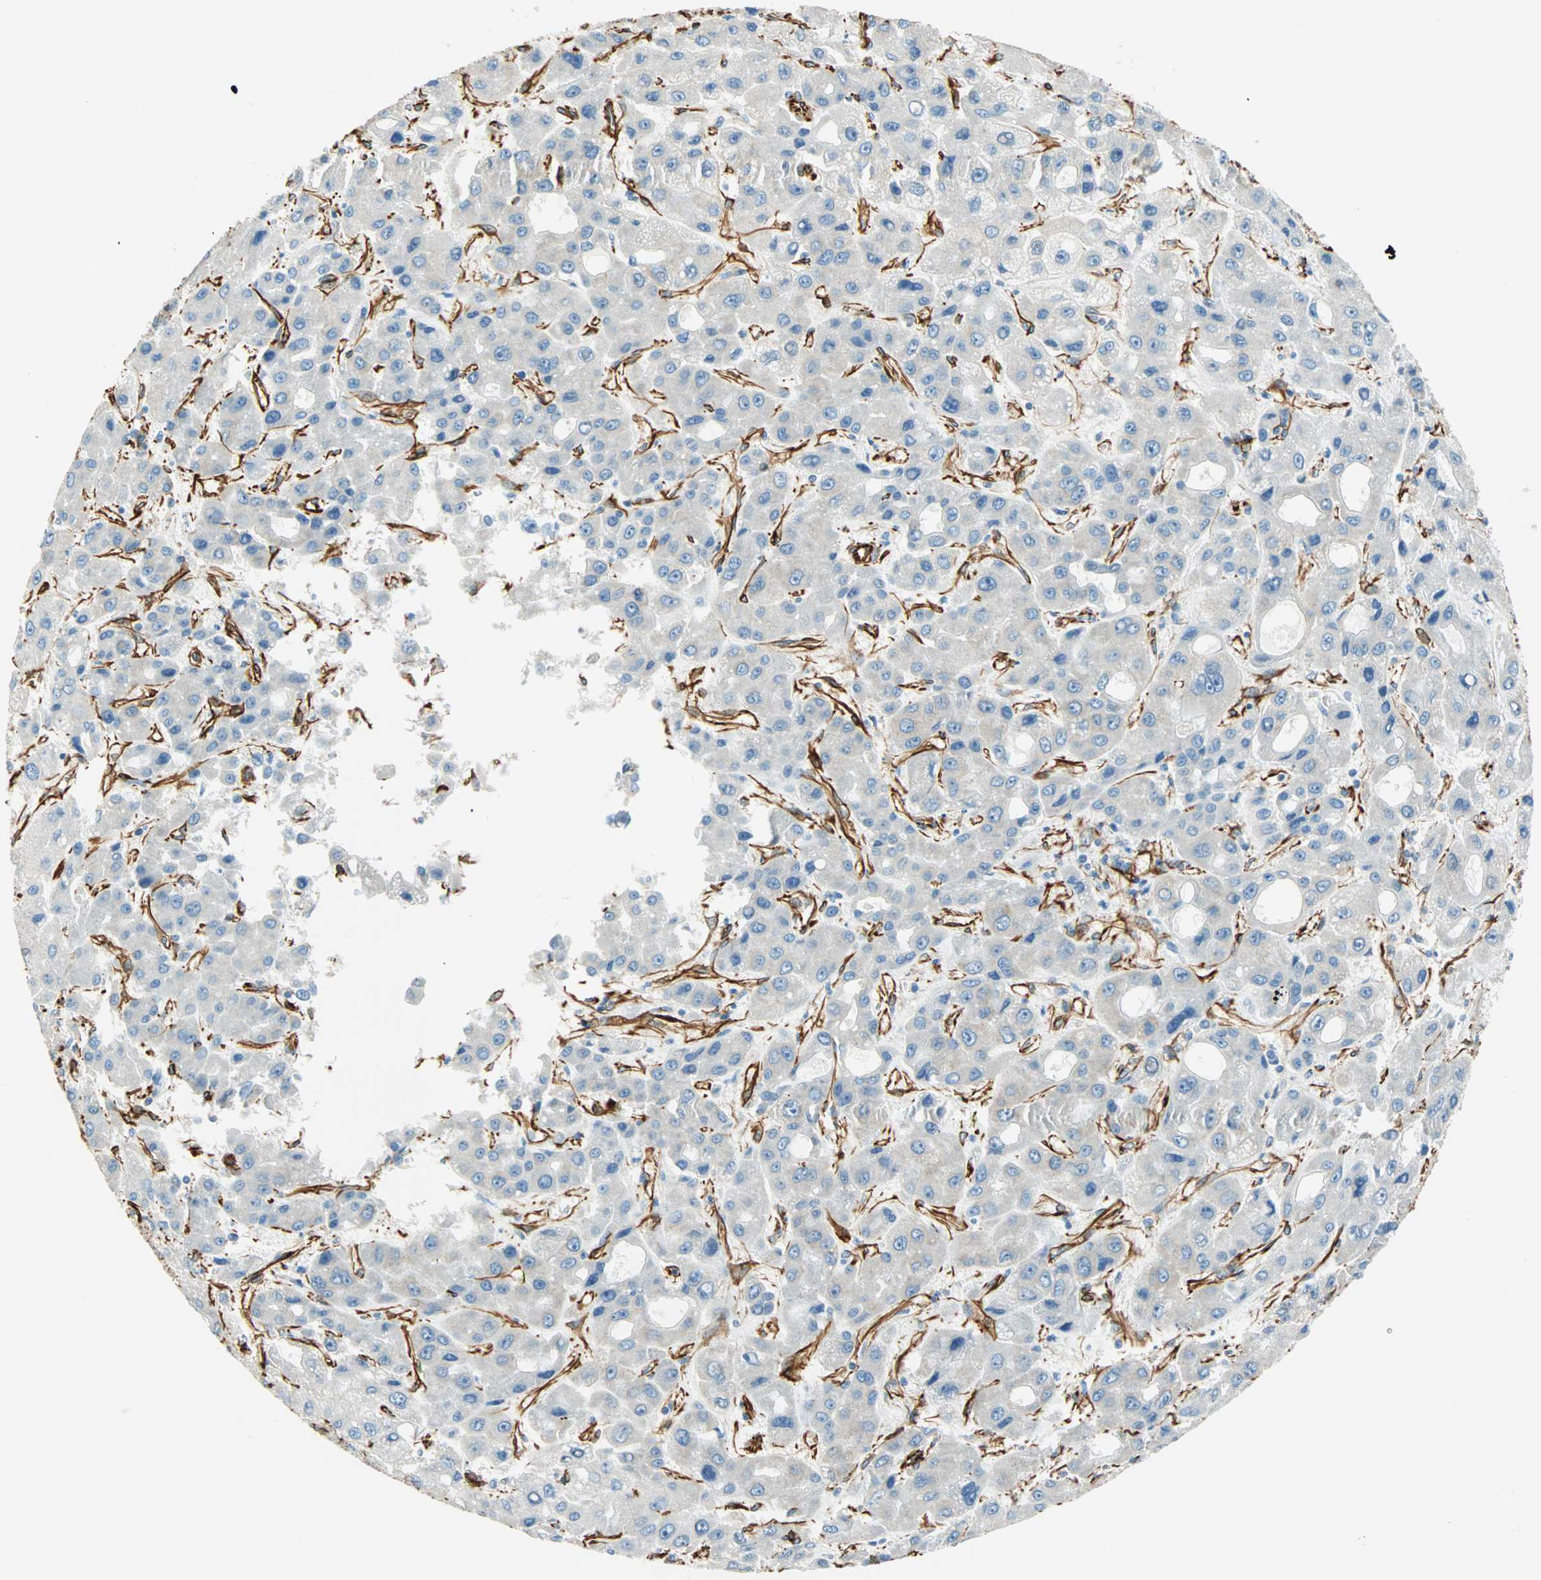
{"staining": {"intensity": "negative", "quantity": "none", "location": "none"}, "tissue": "liver cancer", "cell_type": "Tumor cells", "image_type": "cancer", "snomed": [{"axis": "morphology", "description": "Carcinoma, Hepatocellular, NOS"}, {"axis": "topography", "description": "Liver"}], "caption": "A micrograph of human liver cancer (hepatocellular carcinoma) is negative for staining in tumor cells. (Brightfield microscopy of DAB immunohistochemistry at high magnification).", "gene": "NES", "patient": {"sex": "male", "age": 55}}